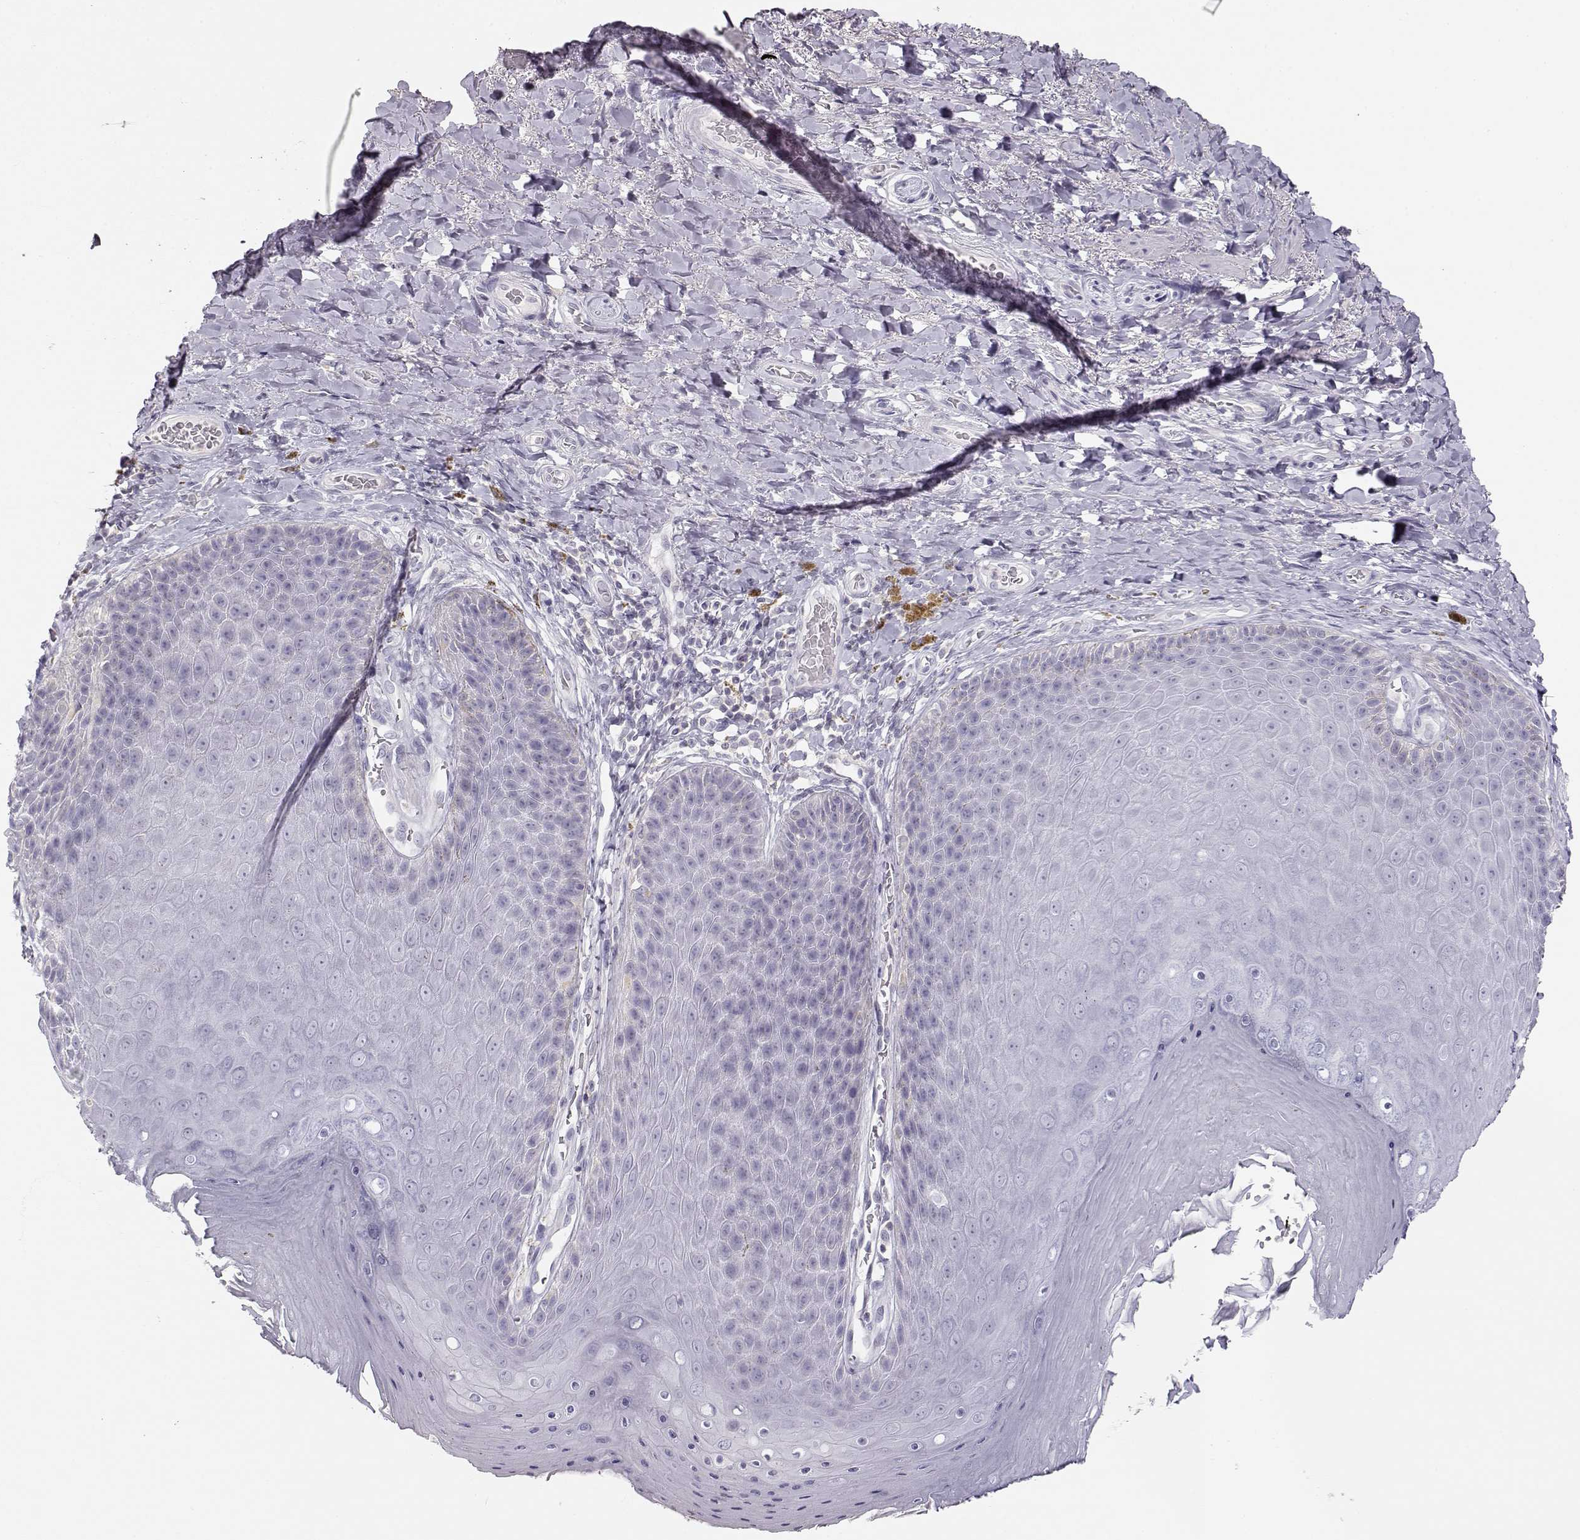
{"staining": {"intensity": "negative", "quantity": "none", "location": "none"}, "tissue": "skin", "cell_type": "Epidermal cells", "image_type": "normal", "snomed": [{"axis": "morphology", "description": "Normal tissue, NOS"}, {"axis": "topography", "description": "Skeletal muscle"}, {"axis": "topography", "description": "Anal"}, {"axis": "topography", "description": "Peripheral nerve tissue"}], "caption": "The histopathology image shows no staining of epidermal cells in unremarkable skin. (DAB (3,3'-diaminobenzidine) immunohistochemistry with hematoxylin counter stain).", "gene": "FAM166A", "patient": {"sex": "male", "age": 53}}